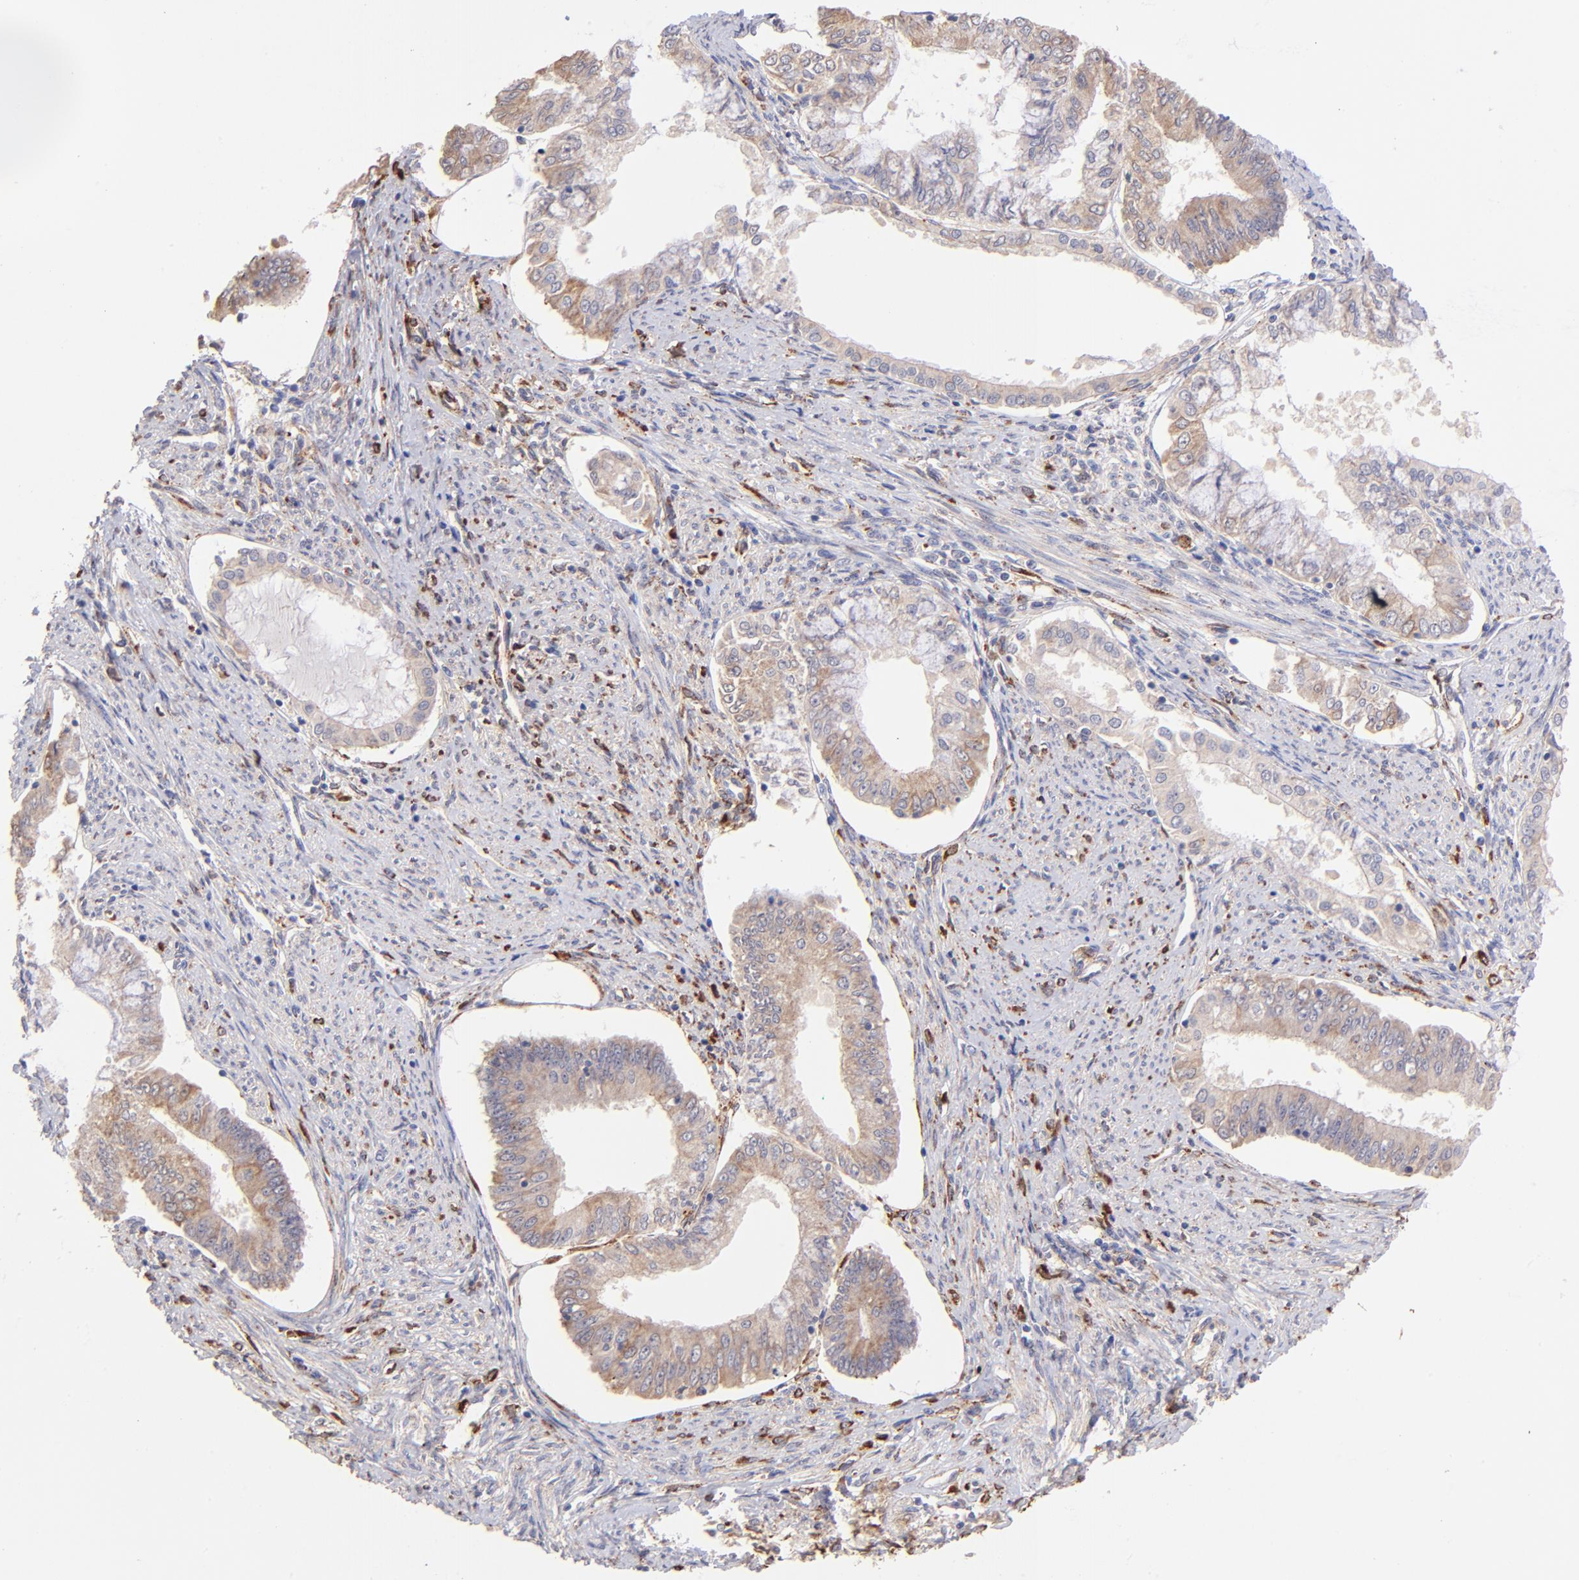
{"staining": {"intensity": "moderate", "quantity": "25%-75%", "location": "cytoplasmic/membranous"}, "tissue": "endometrial cancer", "cell_type": "Tumor cells", "image_type": "cancer", "snomed": [{"axis": "morphology", "description": "Adenocarcinoma, NOS"}, {"axis": "topography", "description": "Endometrium"}], "caption": "Moderate cytoplasmic/membranous staining for a protein is present in approximately 25%-75% of tumor cells of endometrial adenocarcinoma using IHC.", "gene": "SPARC", "patient": {"sex": "female", "age": 76}}